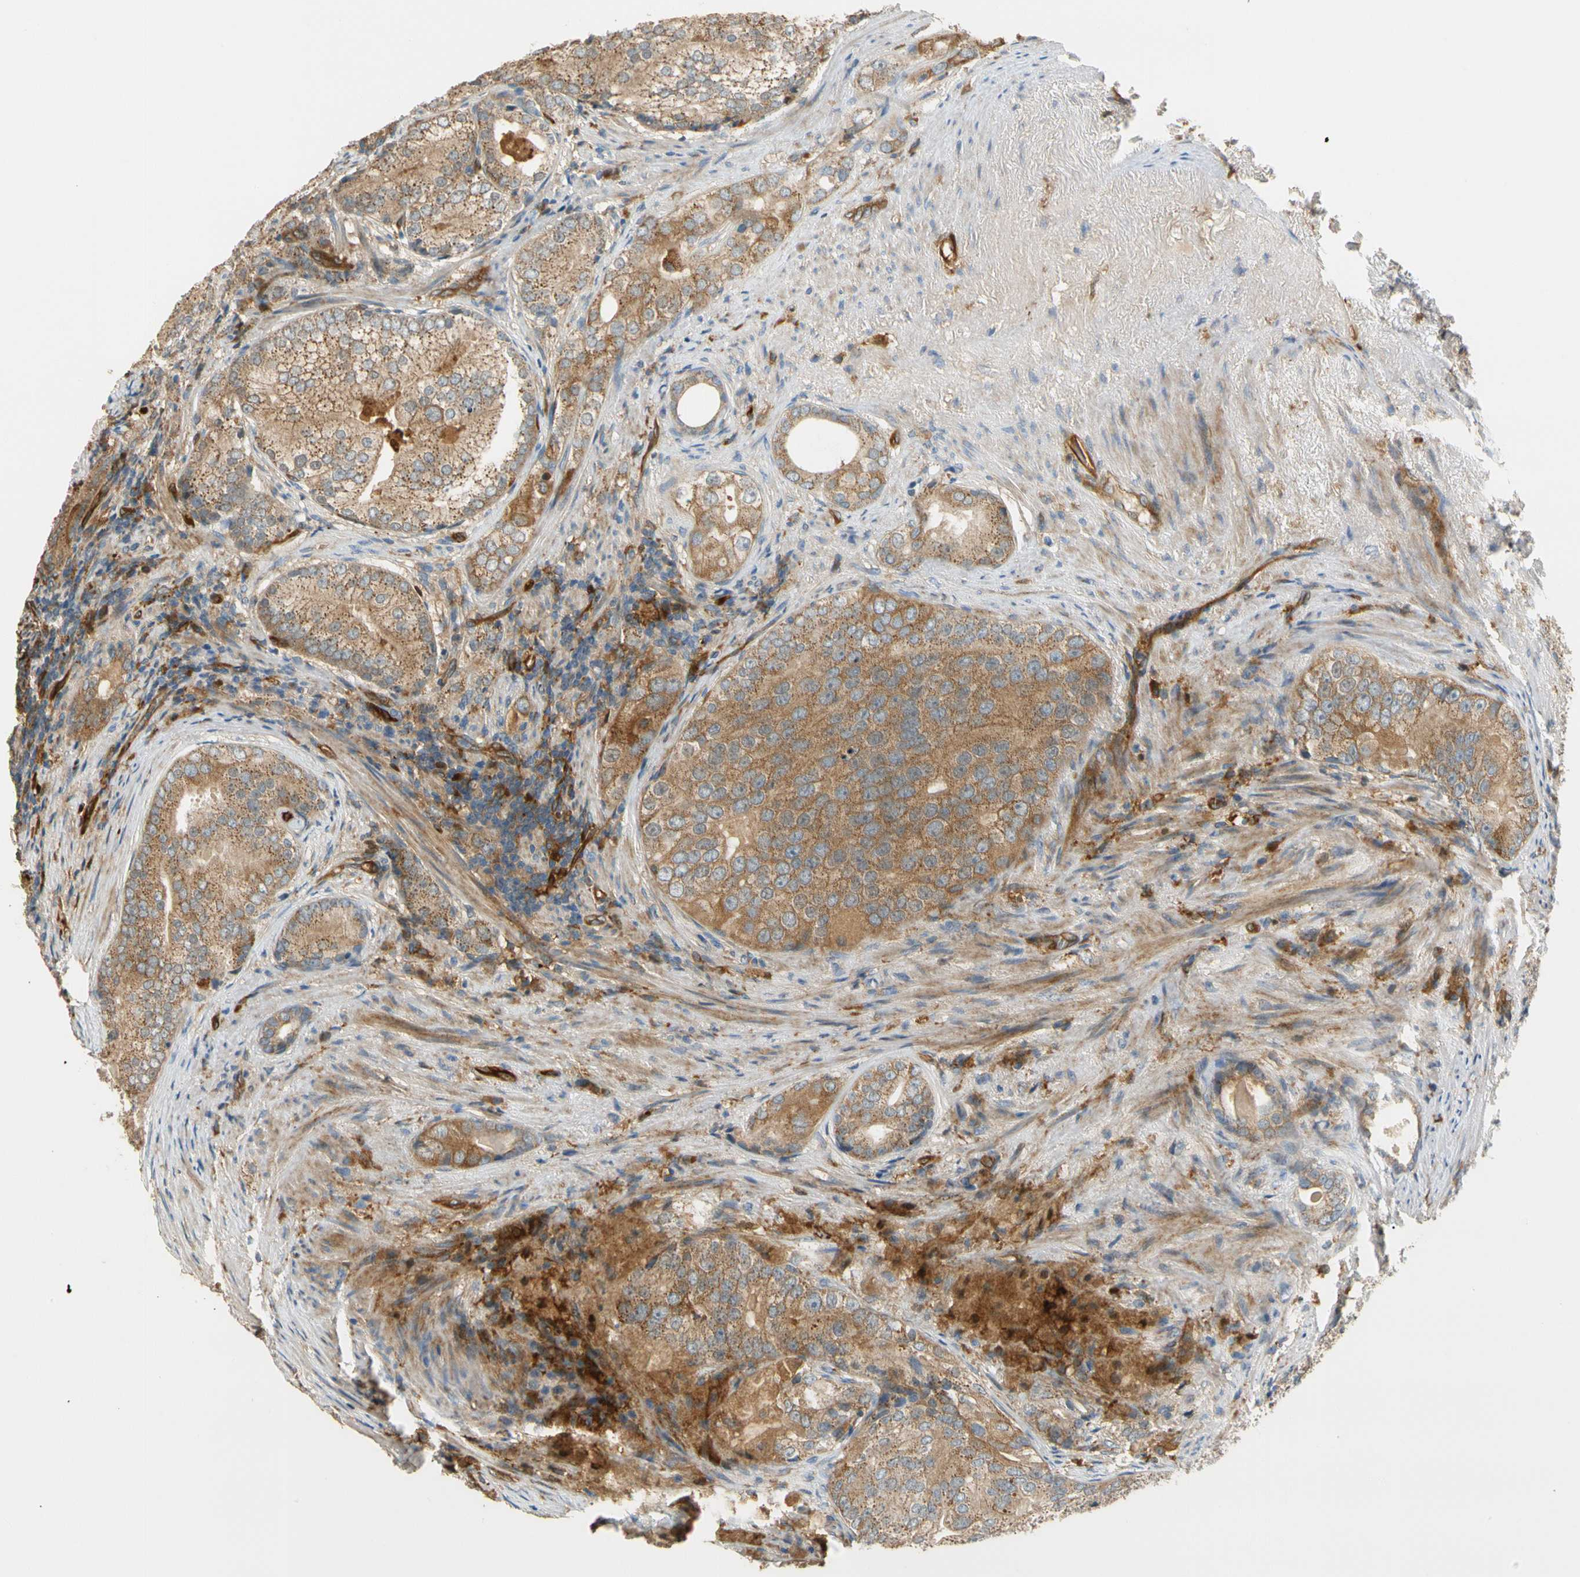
{"staining": {"intensity": "moderate", "quantity": ">75%", "location": "cytoplasmic/membranous"}, "tissue": "prostate cancer", "cell_type": "Tumor cells", "image_type": "cancer", "snomed": [{"axis": "morphology", "description": "Adenocarcinoma, High grade"}, {"axis": "topography", "description": "Prostate"}], "caption": "DAB immunohistochemical staining of high-grade adenocarcinoma (prostate) demonstrates moderate cytoplasmic/membranous protein staining in approximately >75% of tumor cells.", "gene": "PARP14", "patient": {"sex": "male", "age": 66}}